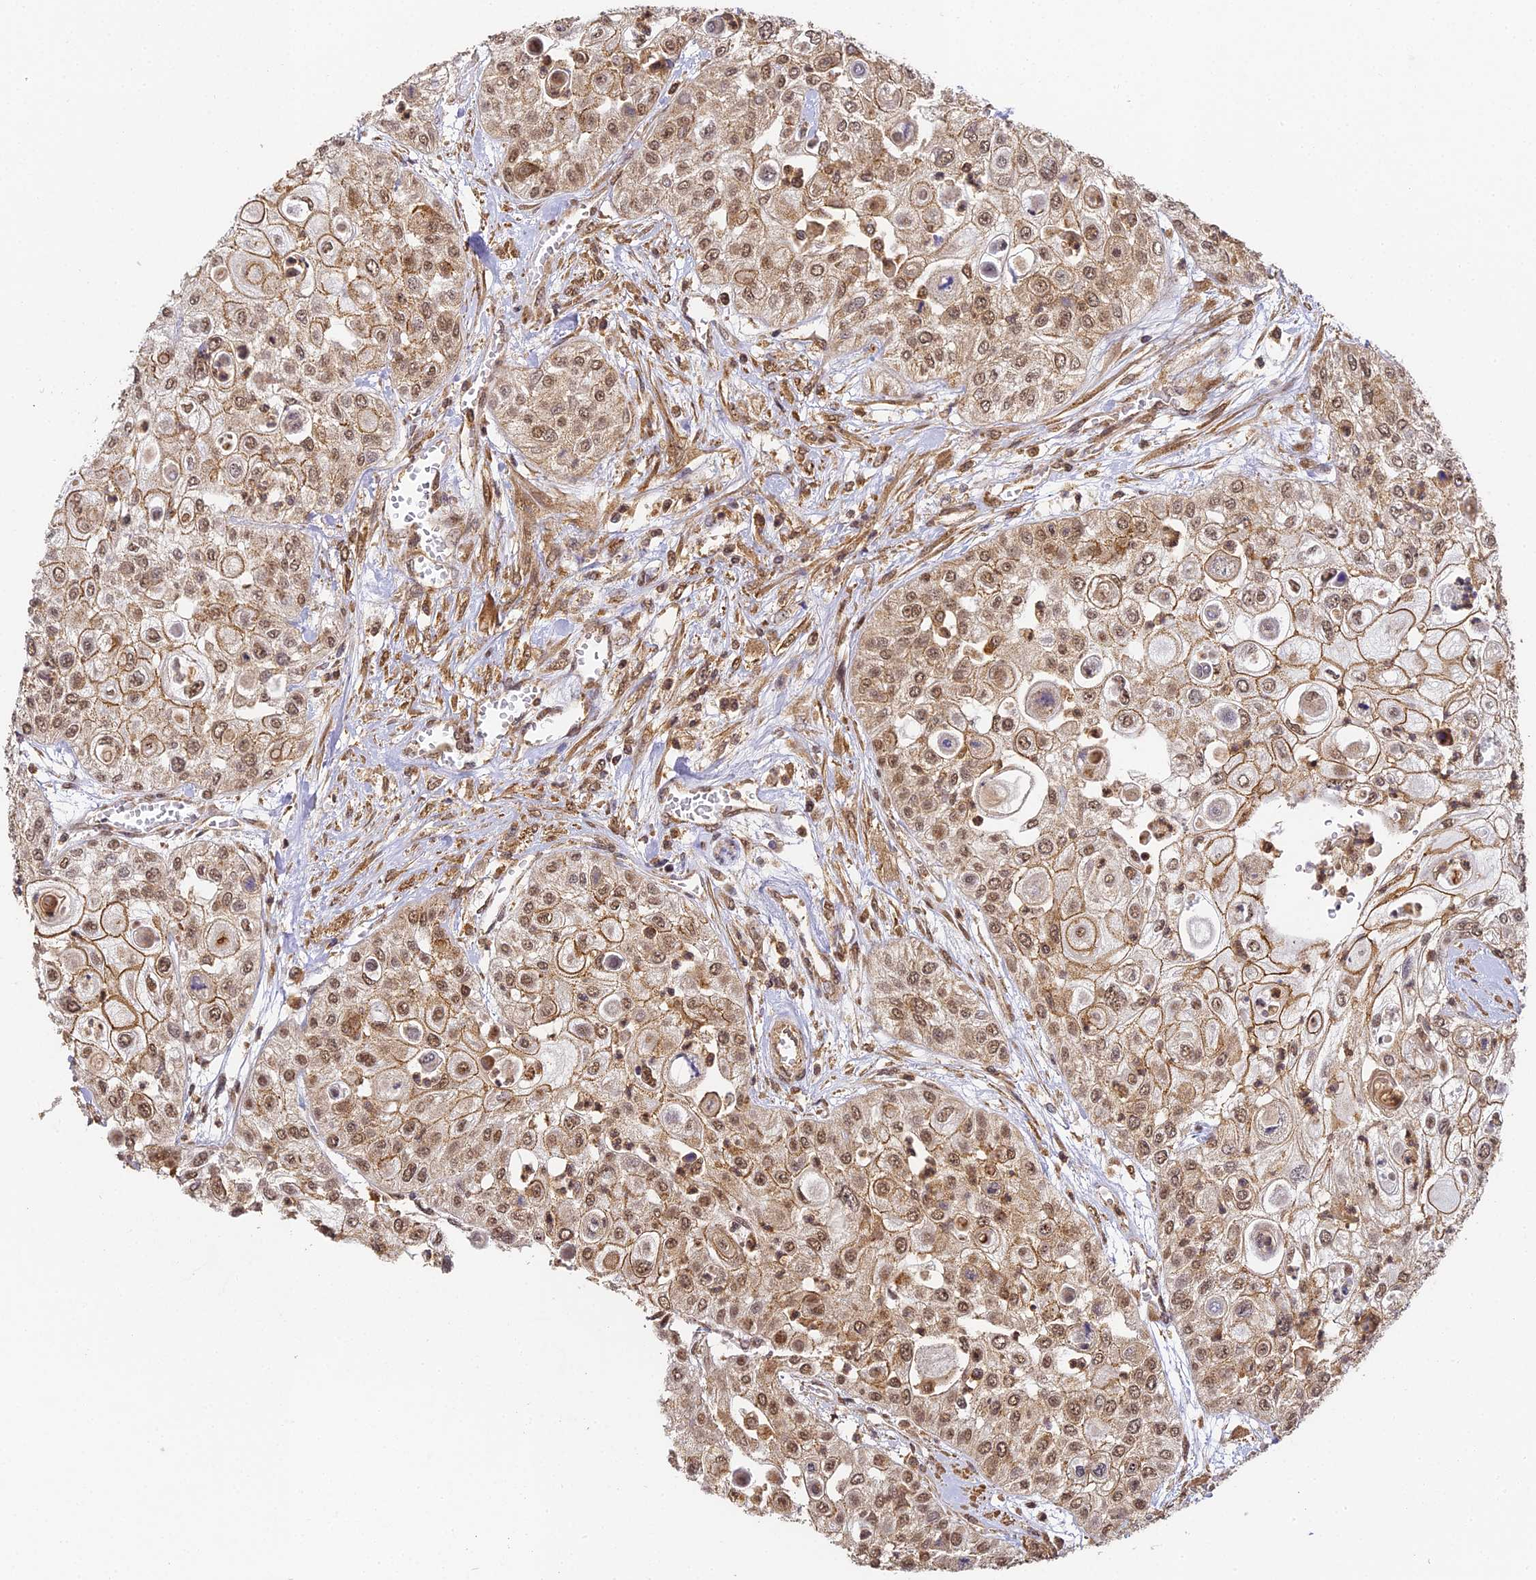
{"staining": {"intensity": "moderate", "quantity": ">75%", "location": "cytoplasmic/membranous,nuclear"}, "tissue": "urothelial cancer", "cell_type": "Tumor cells", "image_type": "cancer", "snomed": [{"axis": "morphology", "description": "Urothelial carcinoma, High grade"}, {"axis": "topography", "description": "Urinary bladder"}], "caption": "A micrograph of urothelial carcinoma (high-grade) stained for a protein reveals moderate cytoplasmic/membranous and nuclear brown staining in tumor cells.", "gene": "ZNF443", "patient": {"sex": "female", "age": 79}}